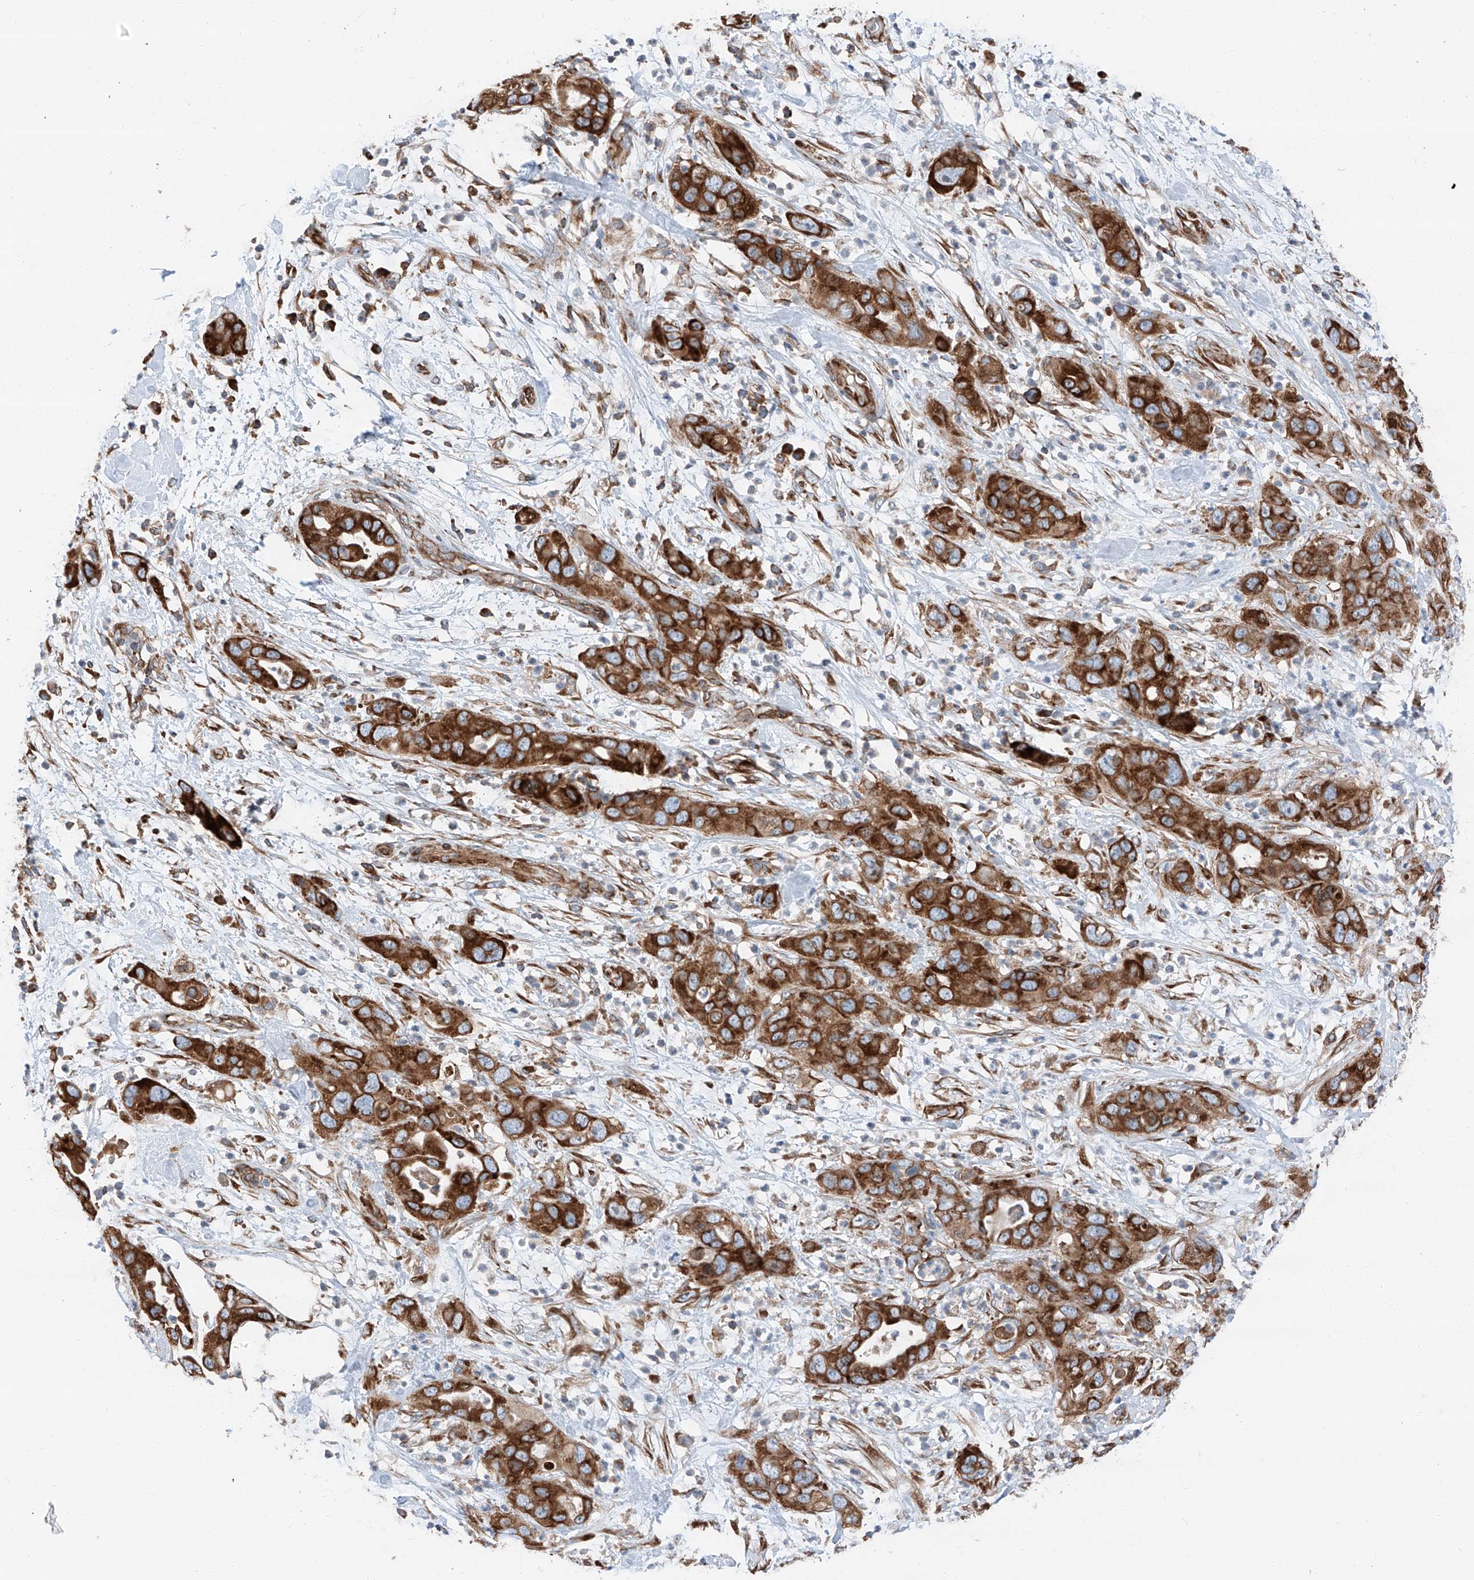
{"staining": {"intensity": "strong", "quantity": ">75%", "location": "cytoplasmic/membranous"}, "tissue": "pancreatic cancer", "cell_type": "Tumor cells", "image_type": "cancer", "snomed": [{"axis": "morphology", "description": "Adenocarcinoma, NOS"}, {"axis": "topography", "description": "Pancreas"}], "caption": "Human adenocarcinoma (pancreatic) stained for a protein (brown) reveals strong cytoplasmic/membranous positive expression in about >75% of tumor cells.", "gene": "ZC3H15", "patient": {"sex": "female", "age": 71}}